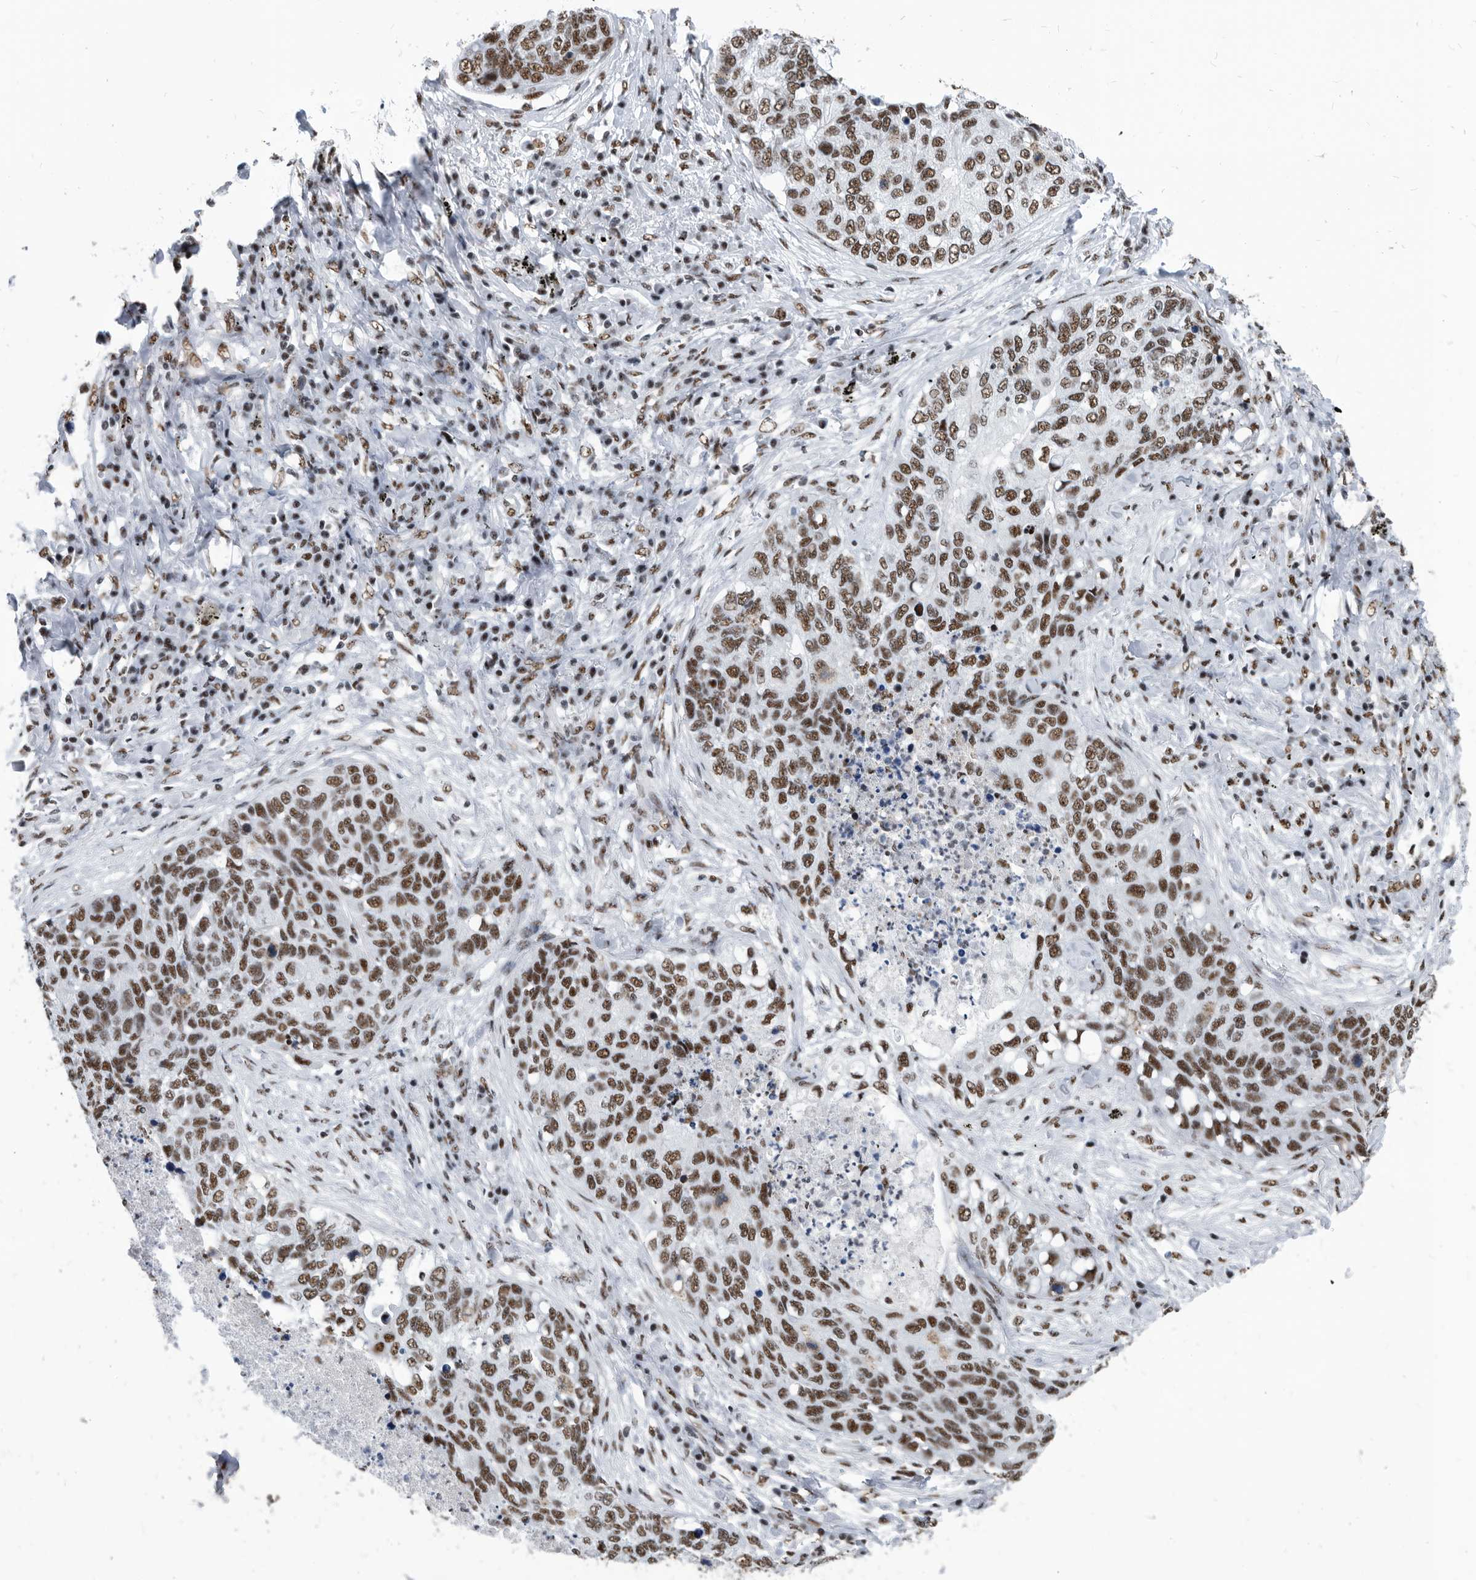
{"staining": {"intensity": "moderate", "quantity": ">75%", "location": "nuclear"}, "tissue": "lung cancer", "cell_type": "Tumor cells", "image_type": "cancer", "snomed": [{"axis": "morphology", "description": "Squamous cell carcinoma, NOS"}, {"axis": "topography", "description": "Lung"}], "caption": "Immunohistochemical staining of lung cancer reveals medium levels of moderate nuclear expression in approximately >75% of tumor cells. The staining was performed using DAB (3,3'-diaminobenzidine), with brown indicating positive protein expression. Nuclei are stained blue with hematoxylin.", "gene": "SF3A1", "patient": {"sex": "female", "age": 63}}